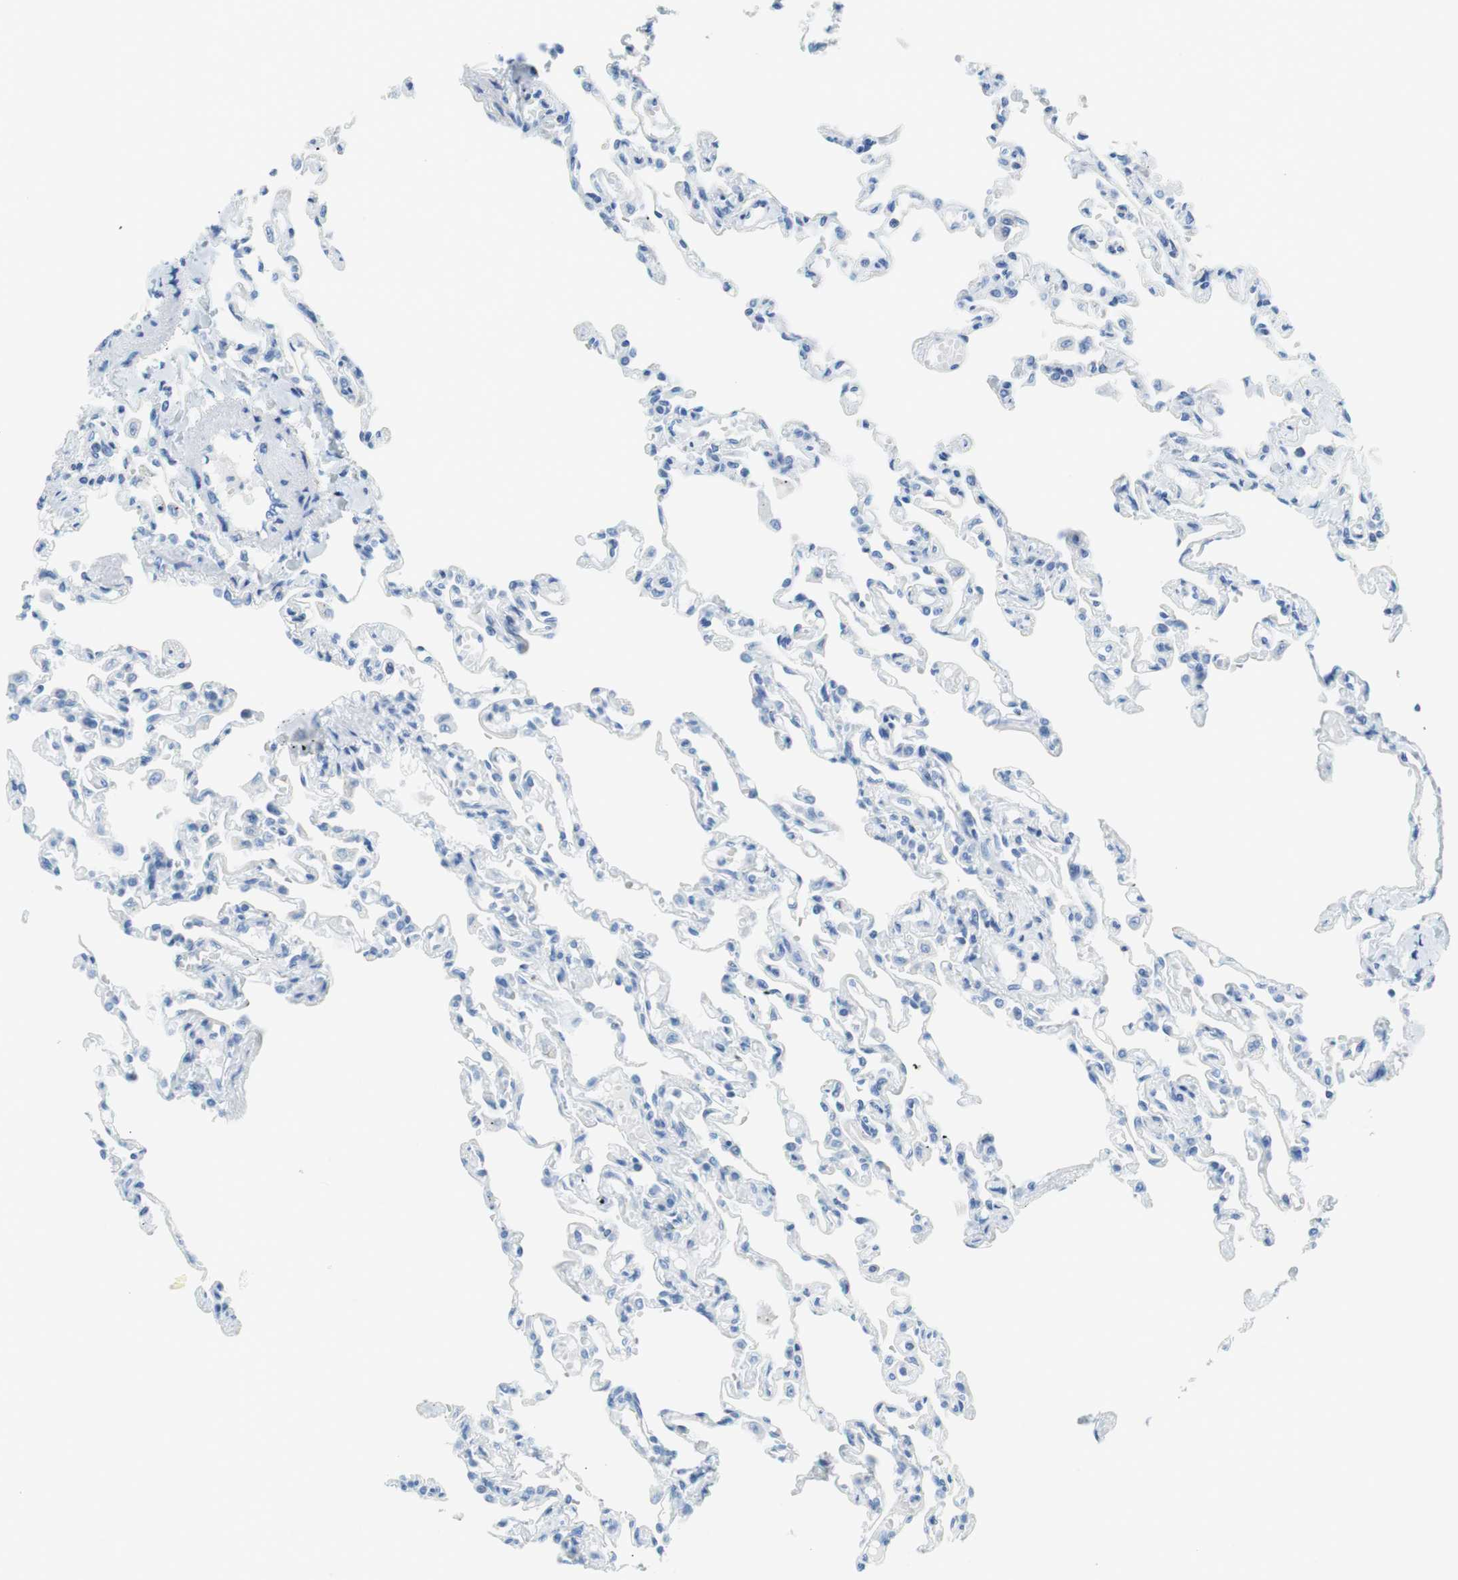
{"staining": {"intensity": "negative", "quantity": "none", "location": "none"}, "tissue": "lung", "cell_type": "Alveolar cells", "image_type": "normal", "snomed": [{"axis": "morphology", "description": "Normal tissue, NOS"}, {"axis": "topography", "description": "Lung"}], "caption": "Lung was stained to show a protein in brown. There is no significant staining in alveolar cells. (Stains: DAB IHC with hematoxylin counter stain, Microscopy: brightfield microscopy at high magnification).", "gene": "MYH1", "patient": {"sex": "male", "age": 21}}